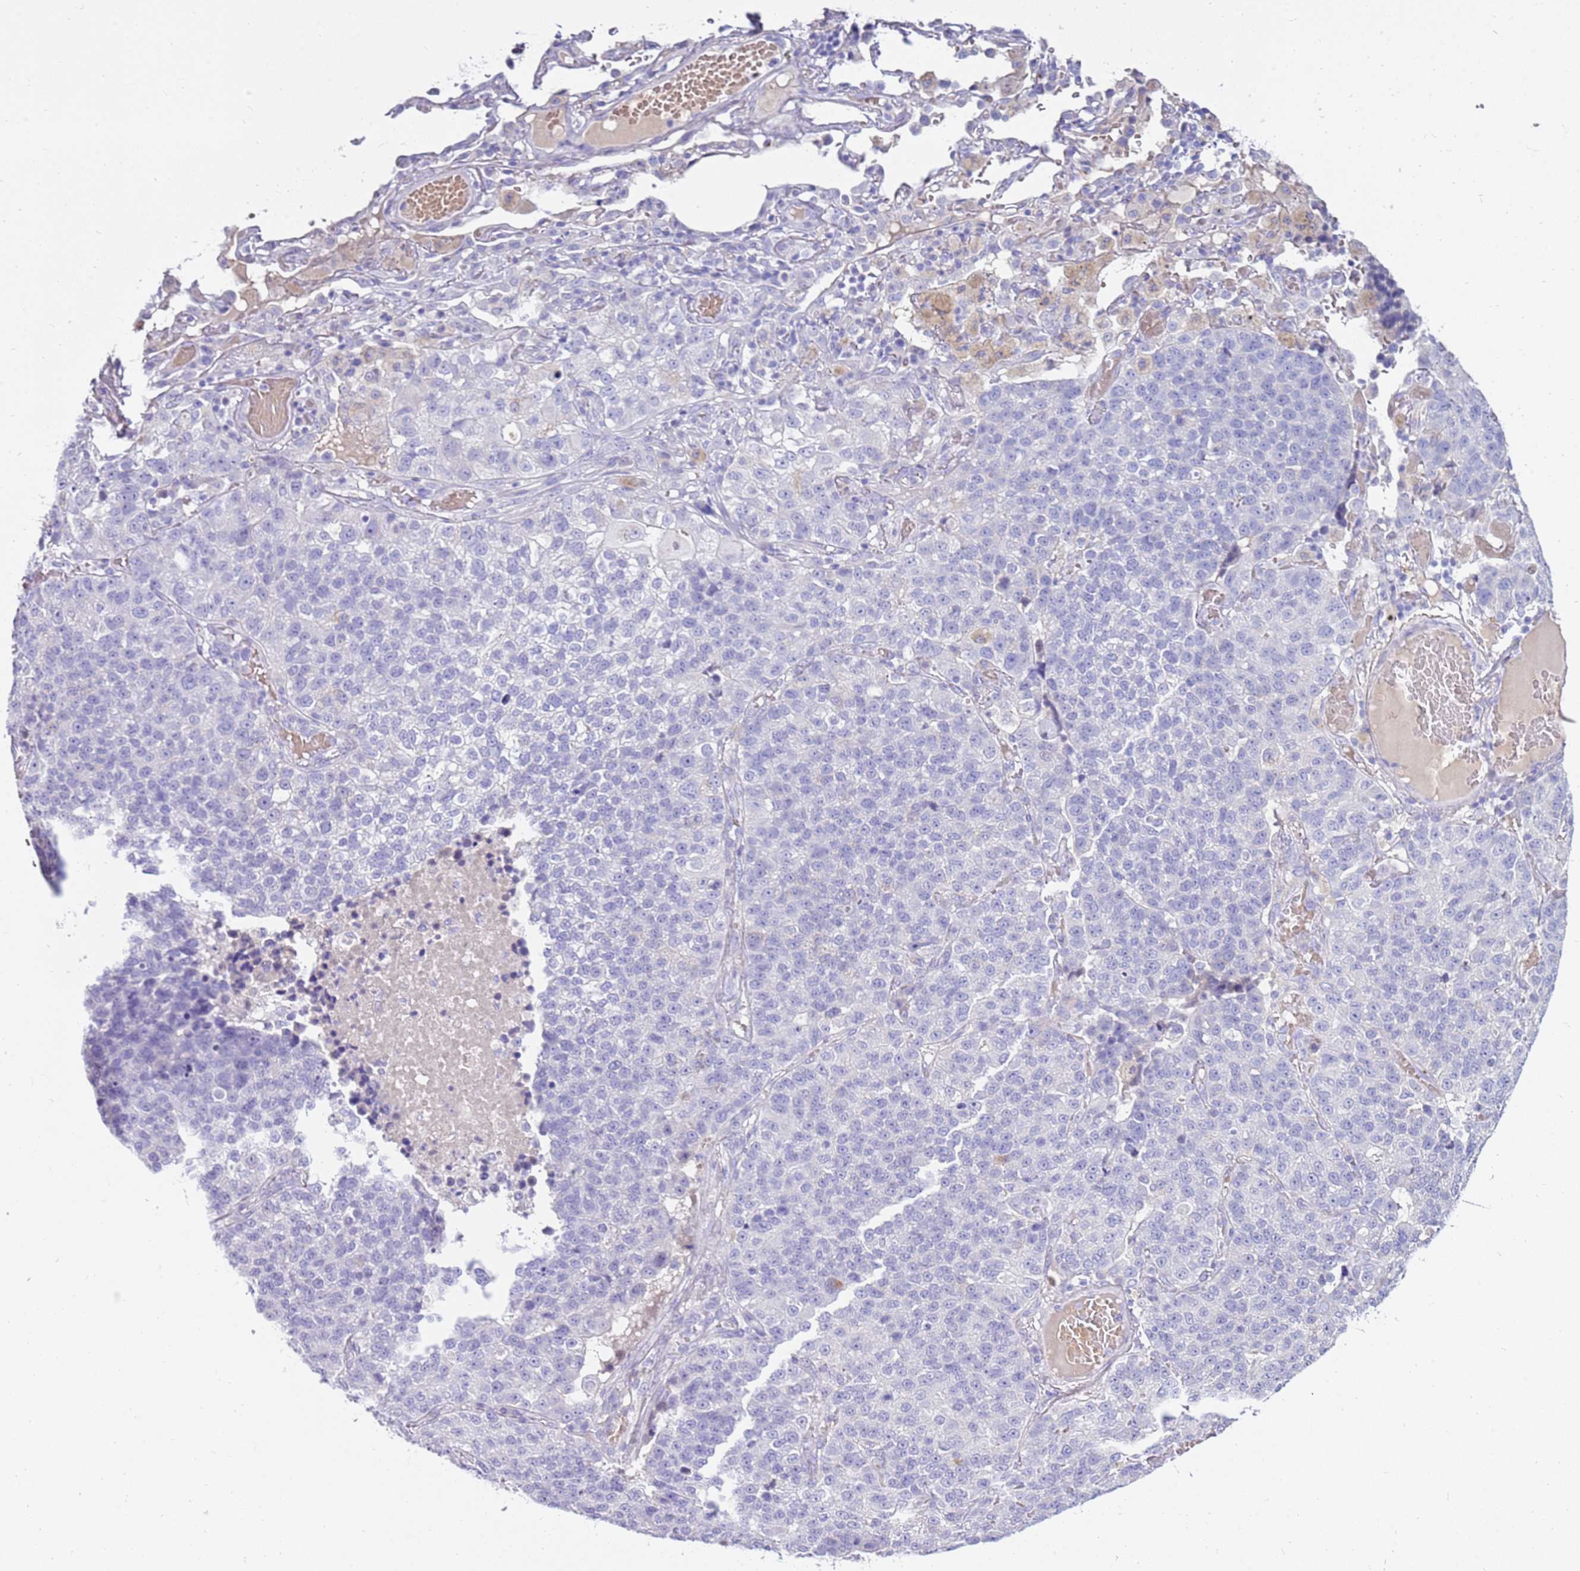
{"staining": {"intensity": "negative", "quantity": "none", "location": "none"}, "tissue": "lung cancer", "cell_type": "Tumor cells", "image_type": "cancer", "snomed": [{"axis": "morphology", "description": "Adenocarcinoma, NOS"}, {"axis": "topography", "description": "Lung"}], "caption": "IHC of lung cancer (adenocarcinoma) demonstrates no staining in tumor cells.", "gene": "EVPLL", "patient": {"sex": "male", "age": 49}}